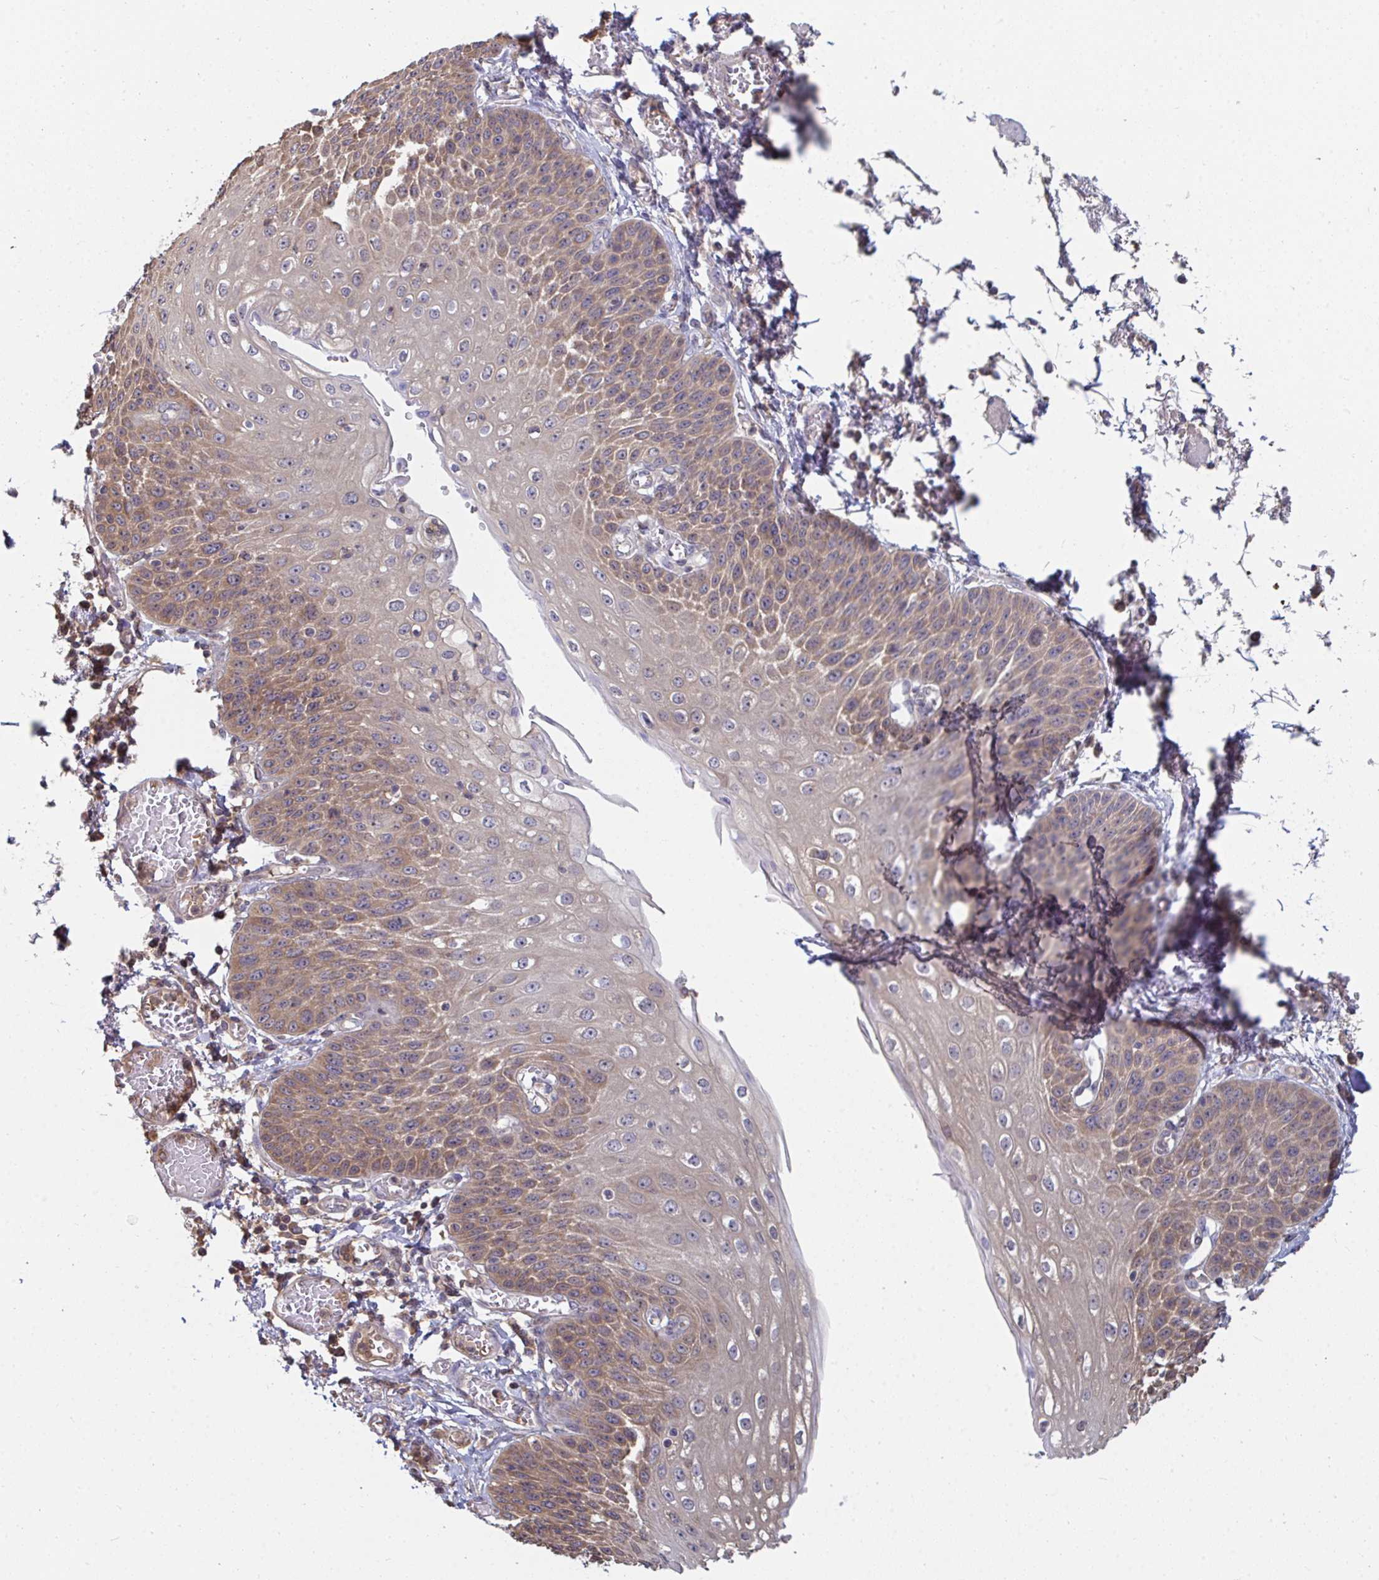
{"staining": {"intensity": "moderate", "quantity": ">75%", "location": "cytoplasmic/membranous,nuclear"}, "tissue": "esophagus", "cell_type": "Squamous epithelial cells", "image_type": "normal", "snomed": [{"axis": "morphology", "description": "Normal tissue, NOS"}, {"axis": "morphology", "description": "Adenocarcinoma, NOS"}, {"axis": "topography", "description": "Esophagus"}], "caption": "Immunohistochemistry staining of normal esophagus, which exhibits medium levels of moderate cytoplasmic/membranous,nuclear expression in approximately >75% of squamous epithelial cells indicating moderate cytoplasmic/membranous,nuclear protein expression. The staining was performed using DAB (3,3'-diaminobenzidine) (brown) for protein detection and nuclei were counterstained in hematoxylin (blue).", "gene": "TTC9C", "patient": {"sex": "male", "age": 81}}